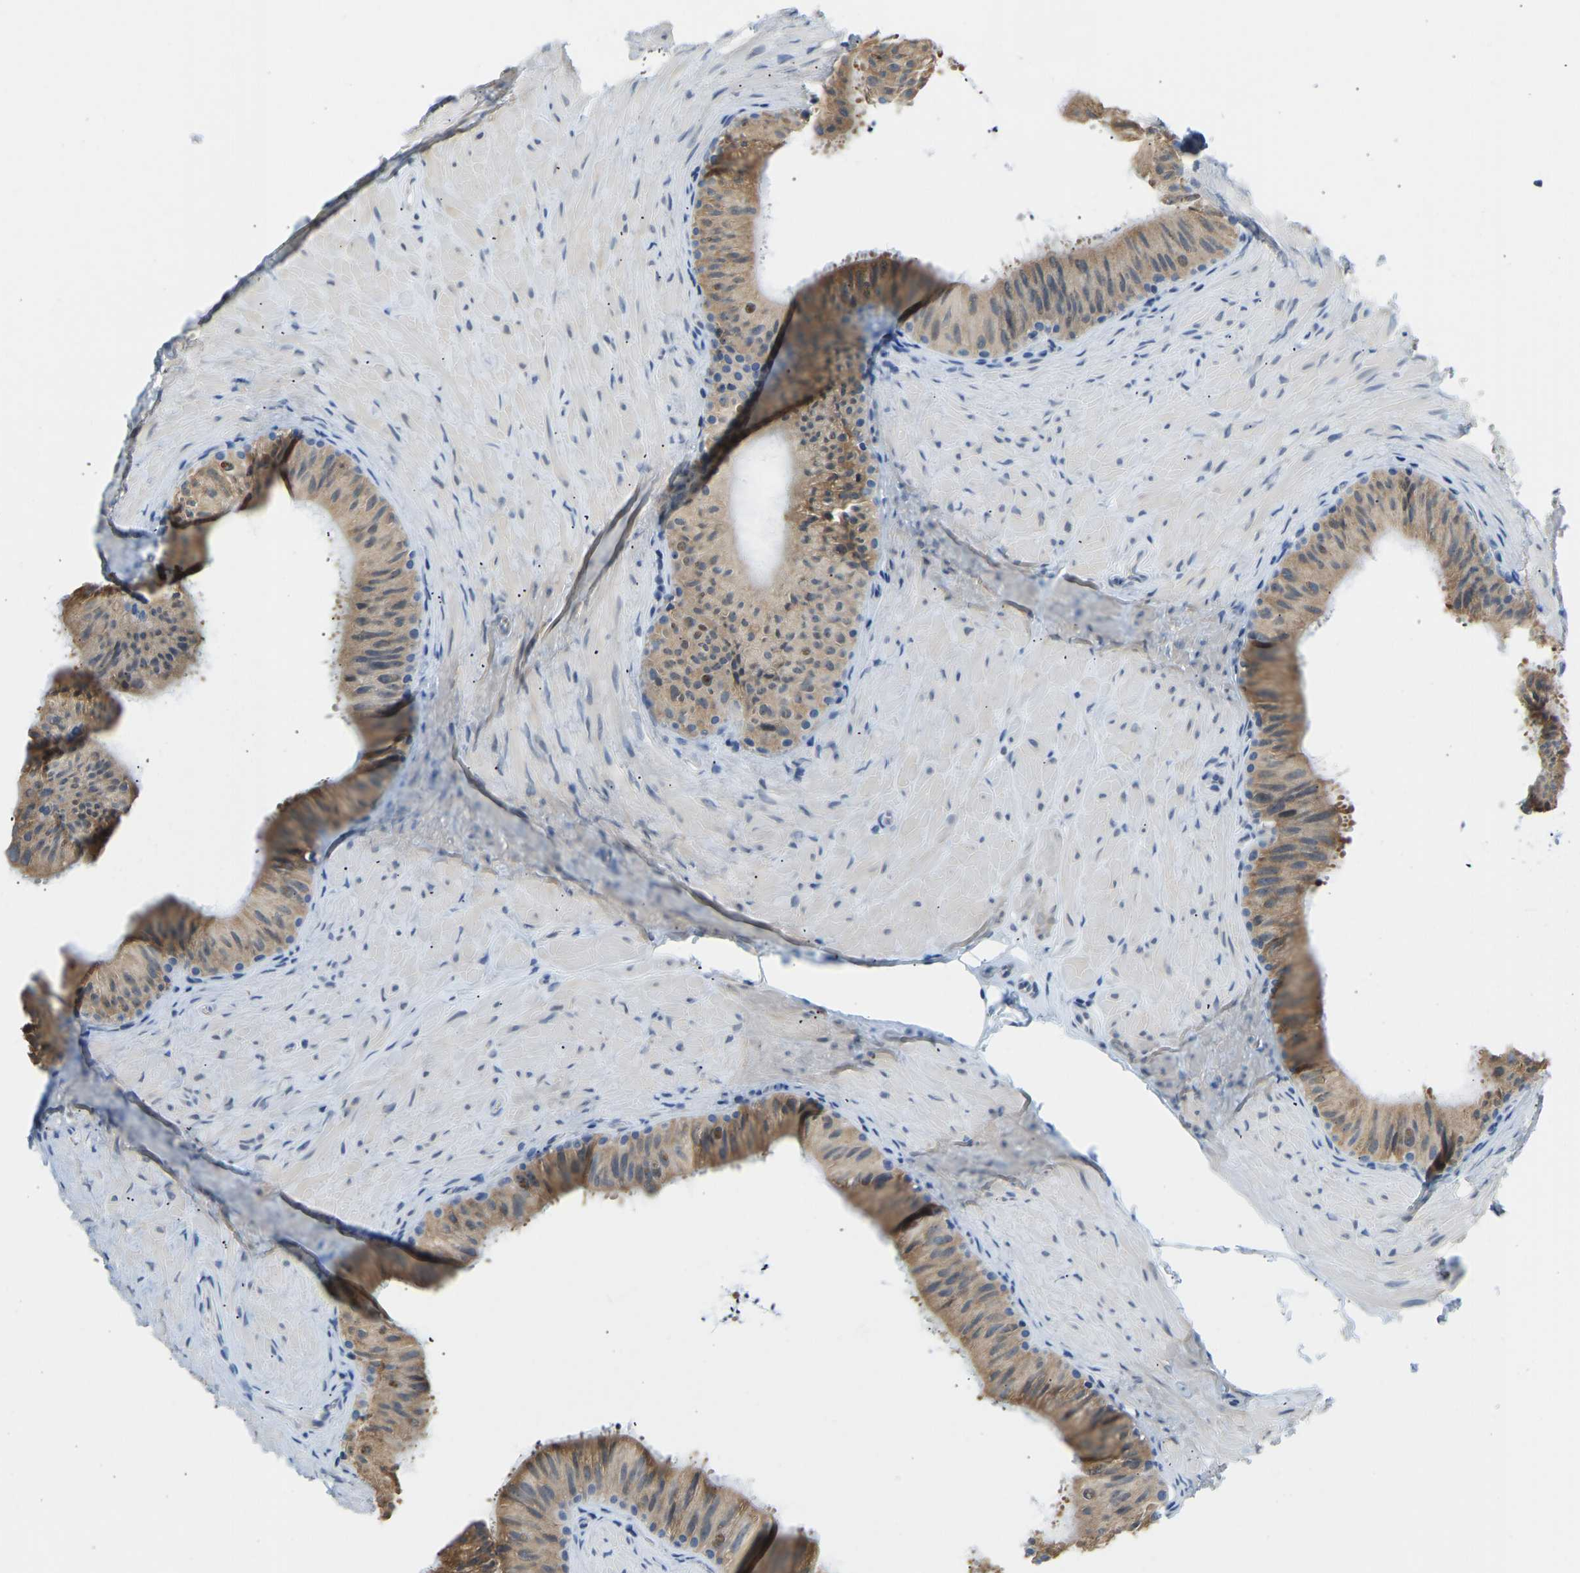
{"staining": {"intensity": "moderate", "quantity": ">75%", "location": "cytoplasmic/membranous"}, "tissue": "epididymis", "cell_type": "Glandular cells", "image_type": "normal", "snomed": [{"axis": "morphology", "description": "Normal tissue, NOS"}, {"axis": "topography", "description": "Epididymis"}], "caption": "Normal epididymis reveals moderate cytoplasmic/membranous staining in about >75% of glandular cells, visualized by immunohistochemistry.", "gene": "VRK1", "patient": {"sex": "male", "age": 34}}